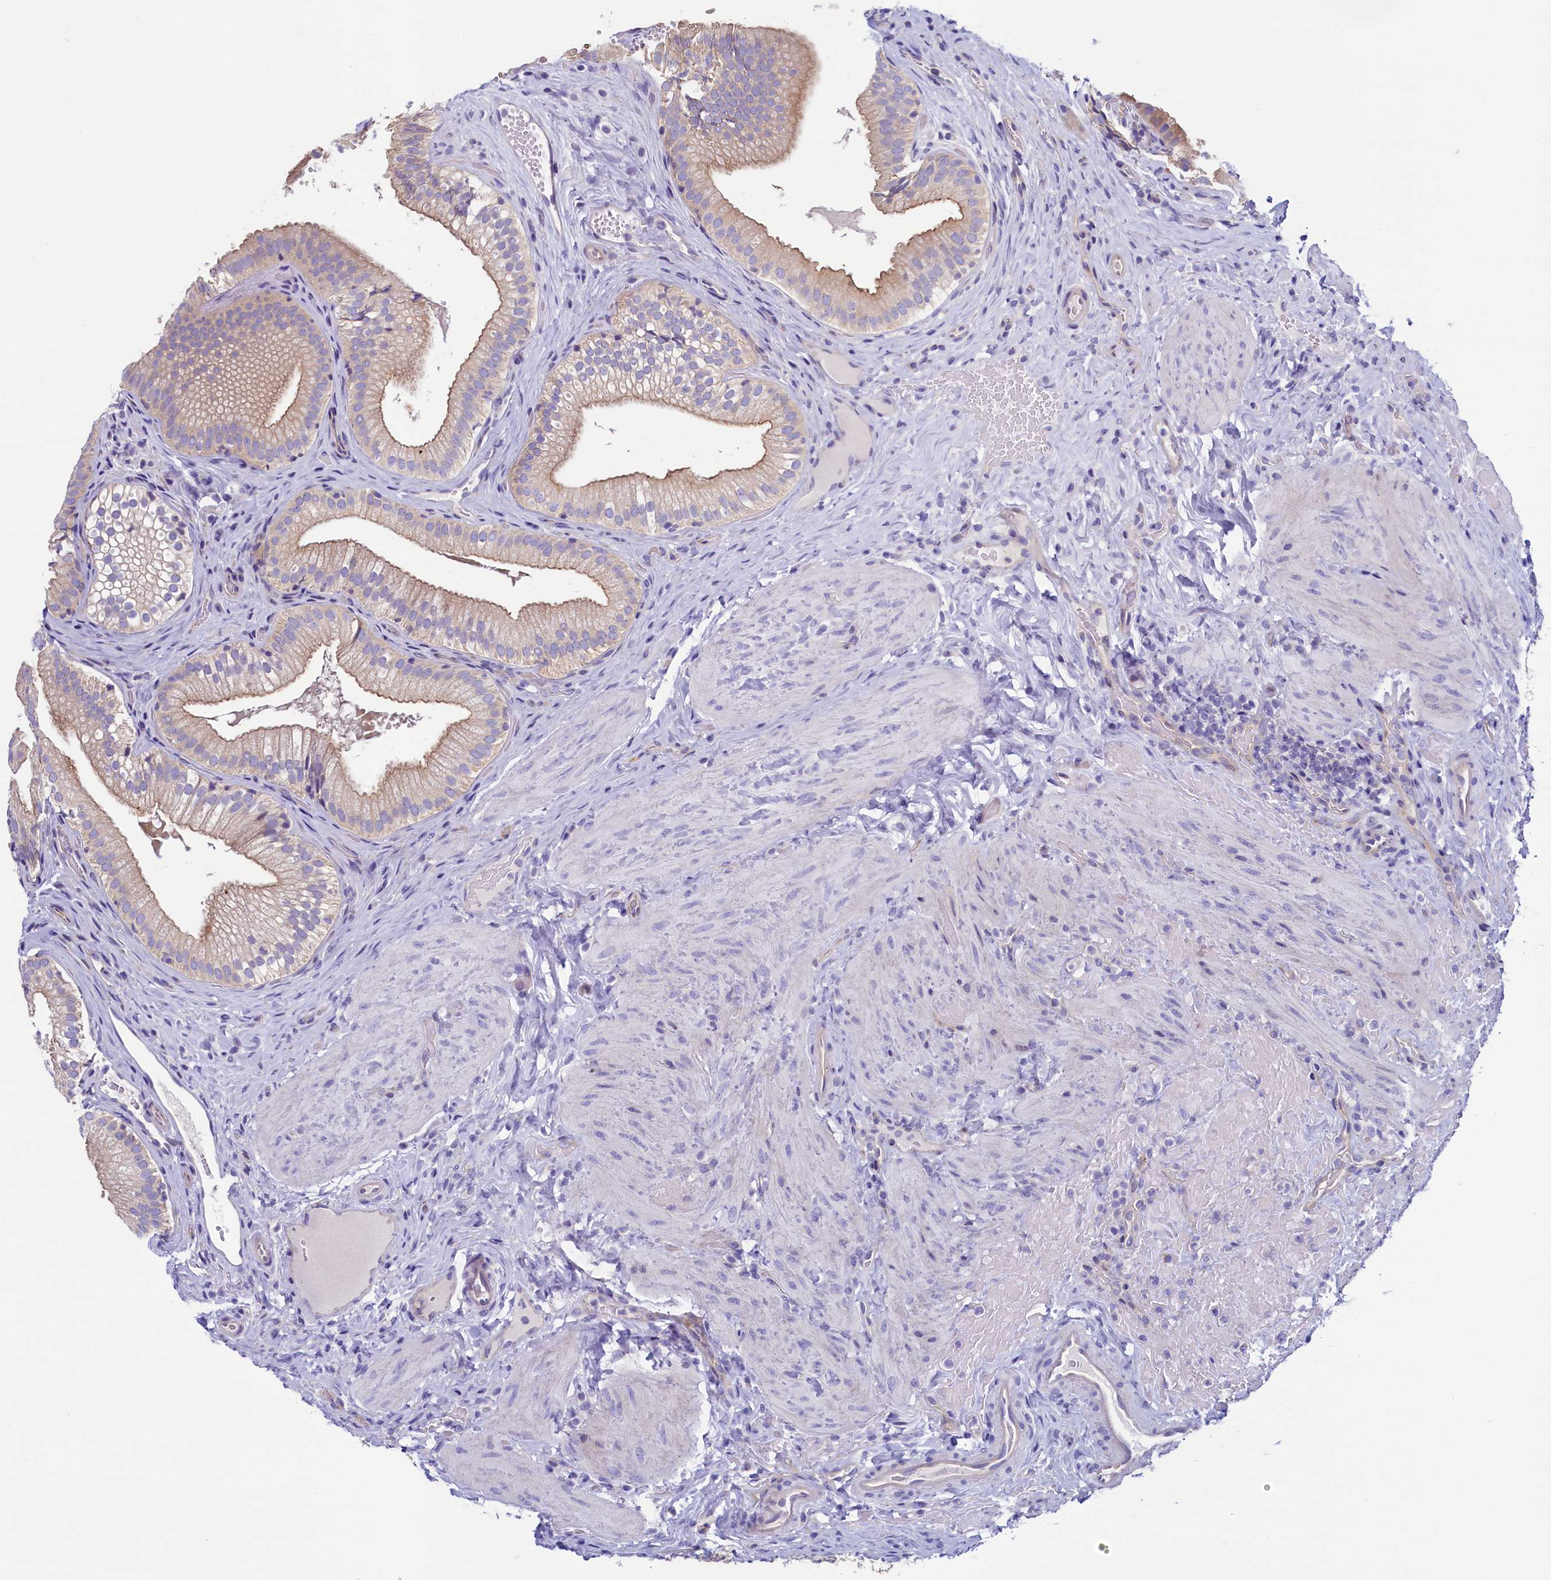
{"staining": {"intensity": "moderate", "quantity": ">75%", "location": "cytoplasmic/membranous"}, "tissue": "gallbladder", "cell_type": "Glandular cells", "image_type": "normal", "snomed": [{"axis": "morphology", "description": "Normal tissue, NOS"}, {"axis": "topography", "description": "Gallbladder"}], "caption": "Protein staining exhibits moderate cytoplasmic/membranous staining in approximately >75% of glandular cells in benign gallbladder.", "gene": "KRBOX5", "patient": {"sex": "female", "age": 30}}